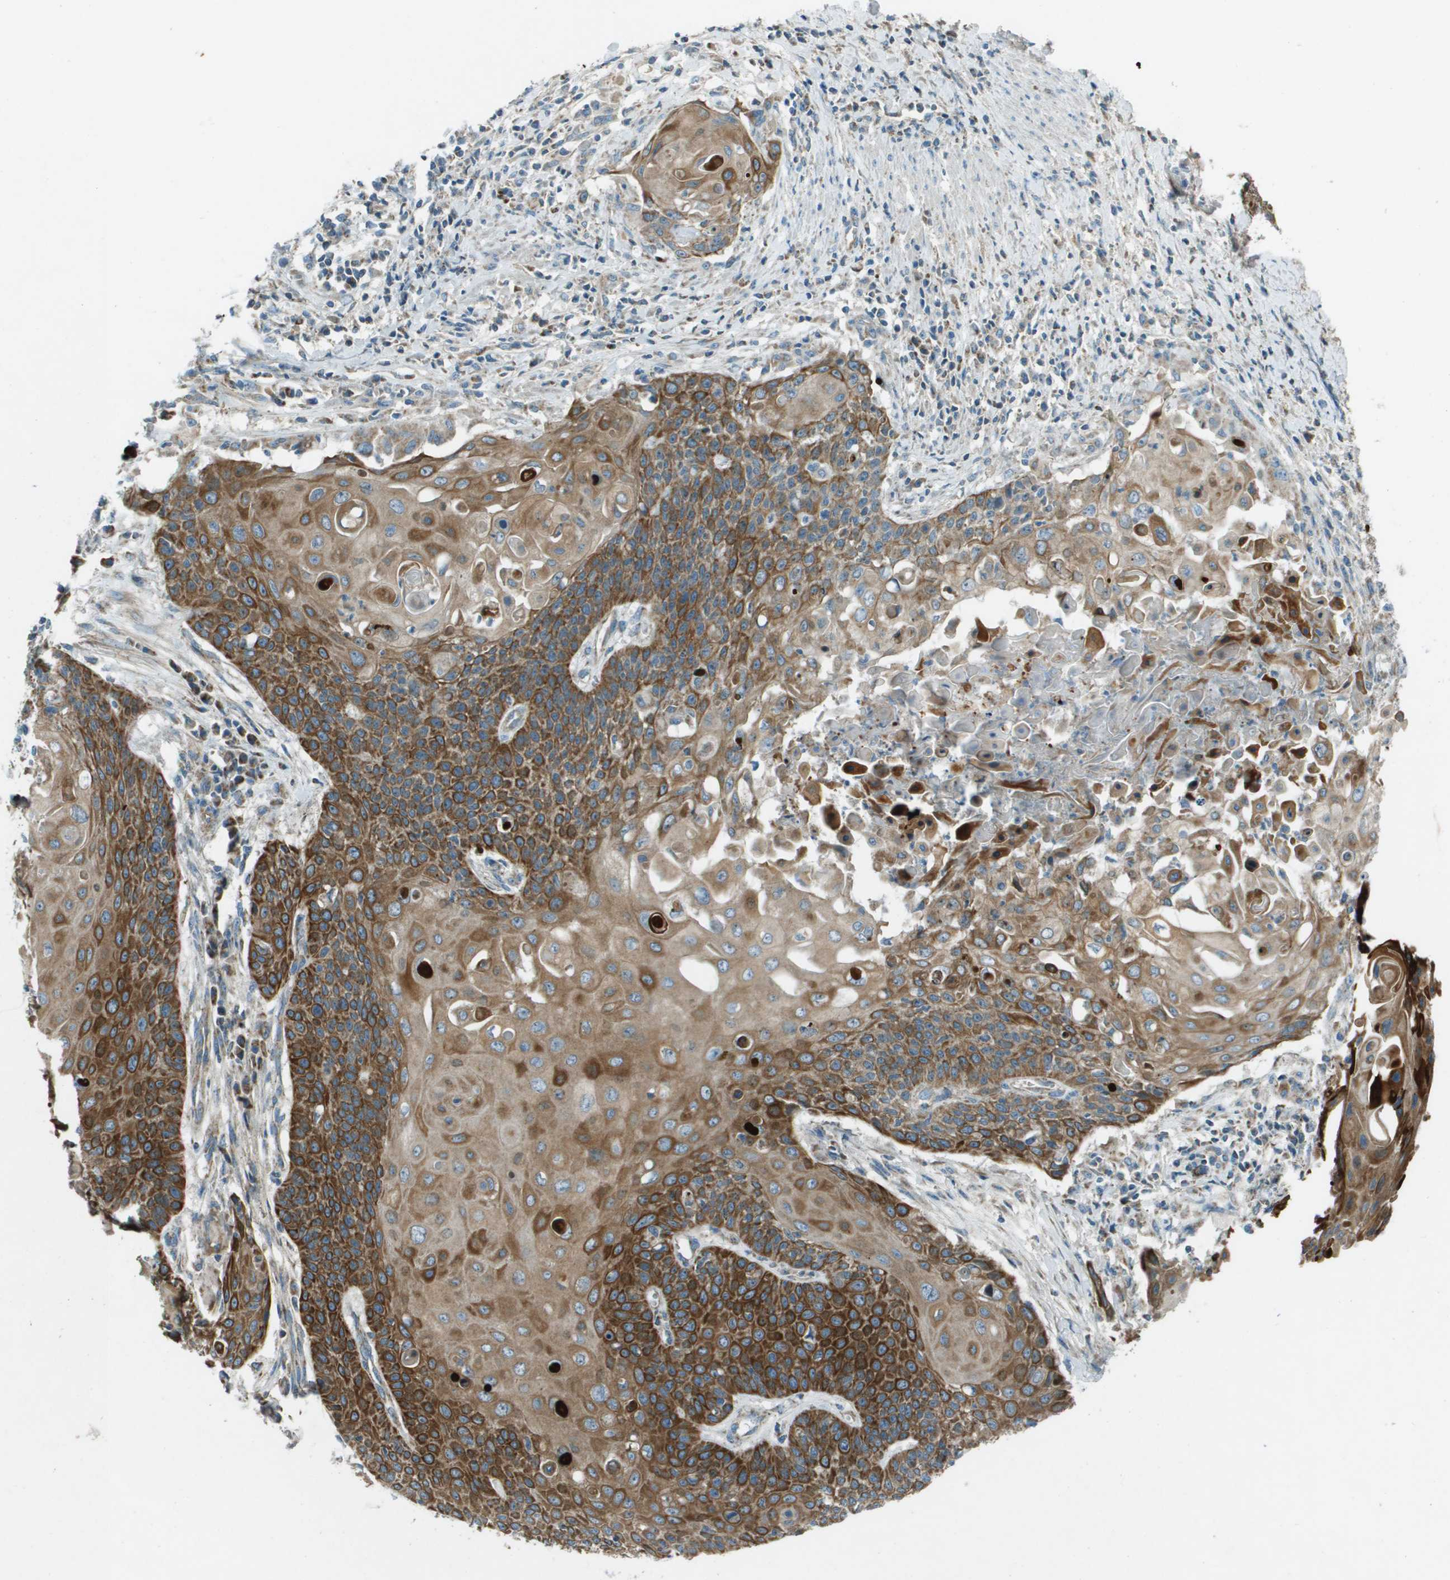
{"staining": {"intensity": "moderate", "quantity": ">75%", "location": "cytoplasmic/membranous"}, "tissue": "cervical cancer", "cell_type": "Tumor cells", "image_type": "cancer", "snomed": [{"axis": "morphology", "description": "Squamous cell carcinoma, NOS"}, {"axis": "topography", "description": "Cervix"}], "caption": "Protein expression analysis of human cervical cancer (squamous cell carcinoma) reveals moderate cytoplasmic/membranous expression in about >75% of tumor cells.", "gene": "MIGA1", "patient": {"sex": "female", "age": 39}}